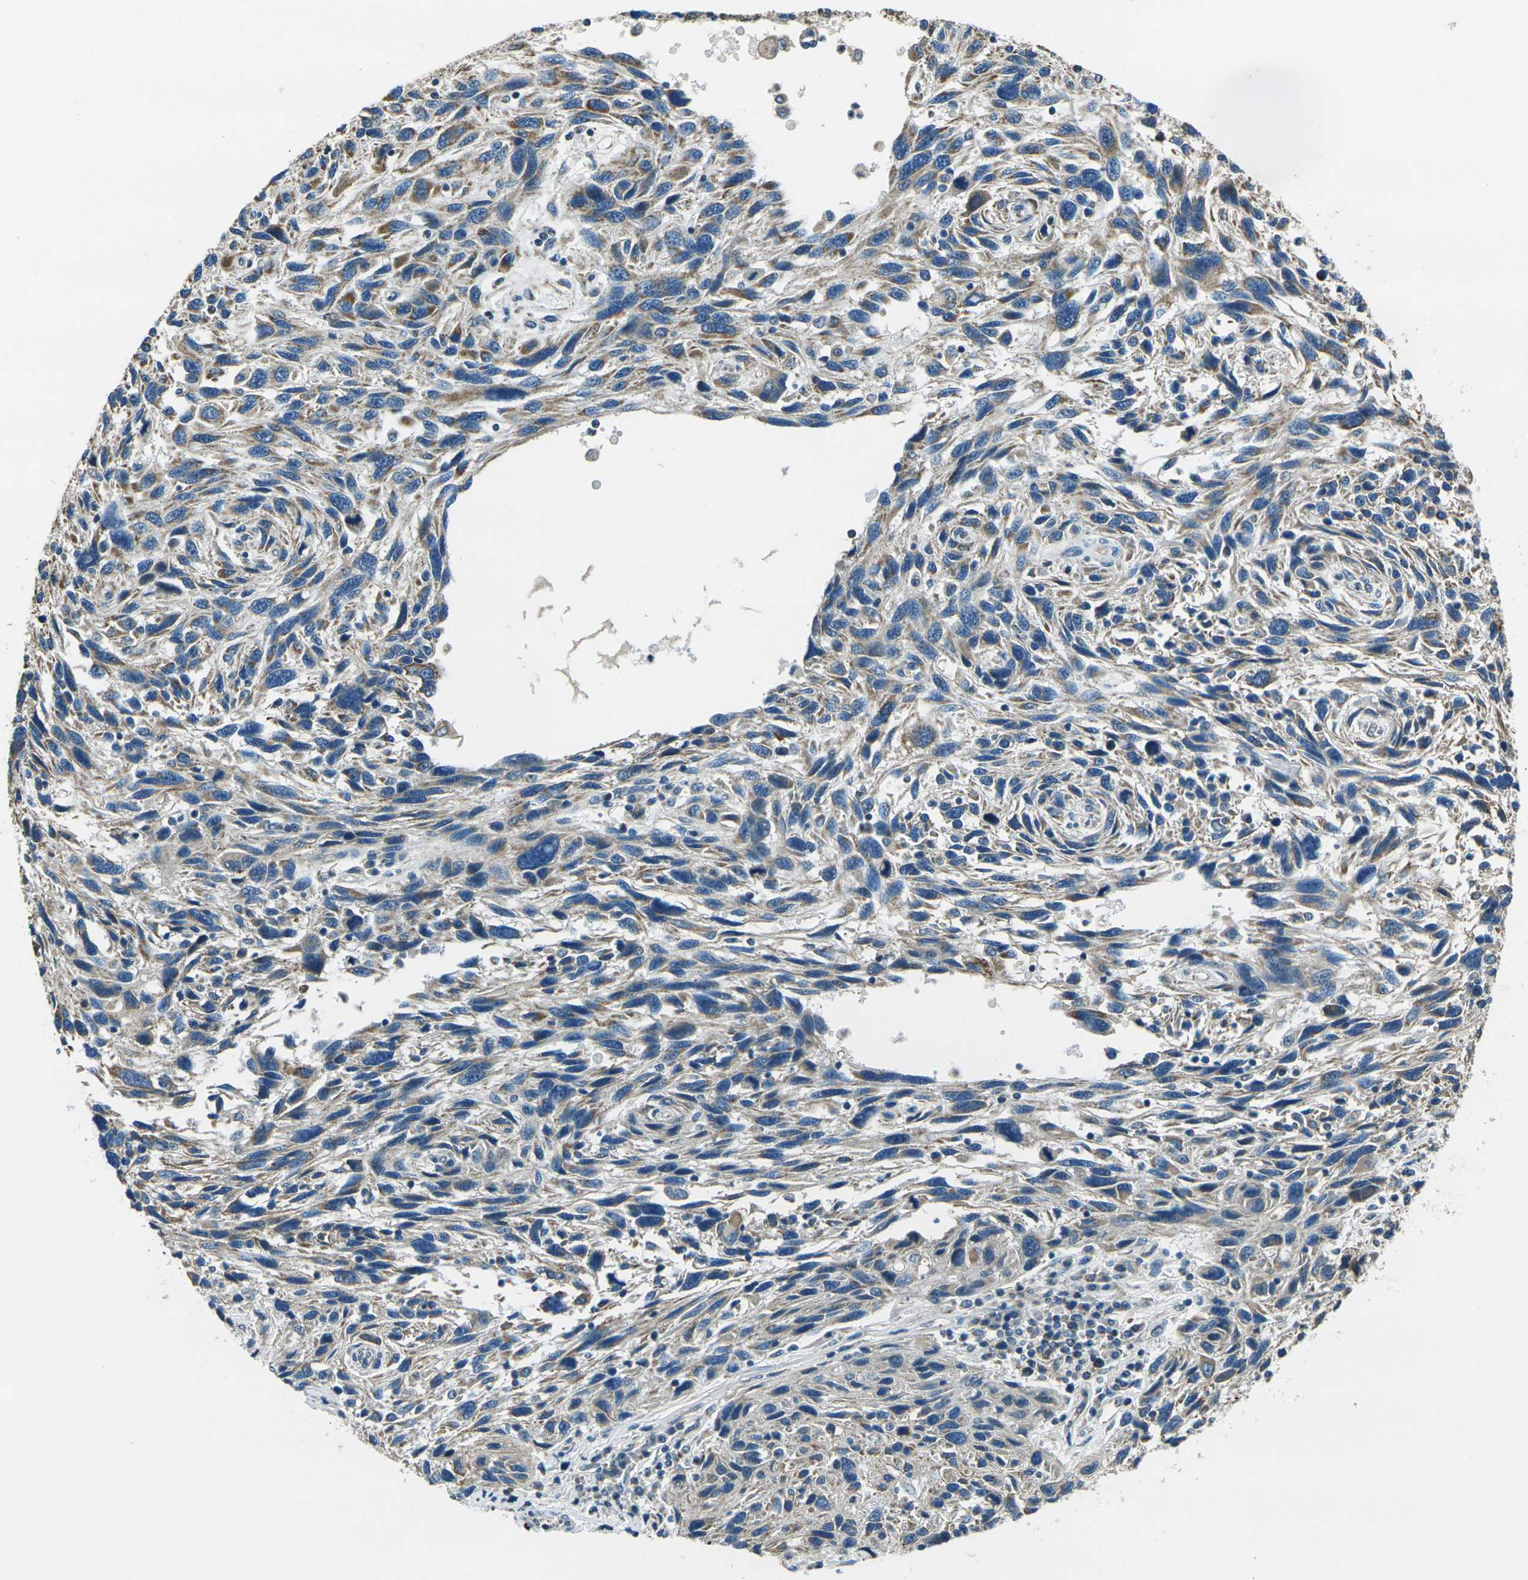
{"staining": {"intensity": "moderate", "quantity": "25%-75%", "location": "cytoplasmic/membranous"}, "tissue": "melanoma", "cell_type": "Tumor cells", "image_type": "cancer", "snomed": [{"axis": "morphology", "description": "Malignant melanoma, NOS"}, {"axis": "topography", "description": "Skin"}], "caption": "A medium amount of moderate cytoplasmic/membranous staining is appreciated in approximately 25%-75% of tumor cells in malignant melanoma tissue. The staining was performed using DAB to visualize the protein expression in brown, while the nuclei were stained in blue with hematoxylin (Magnification: 20x).", "gene": "IRF3", "patient": {"sex": "male", "age": 53}}